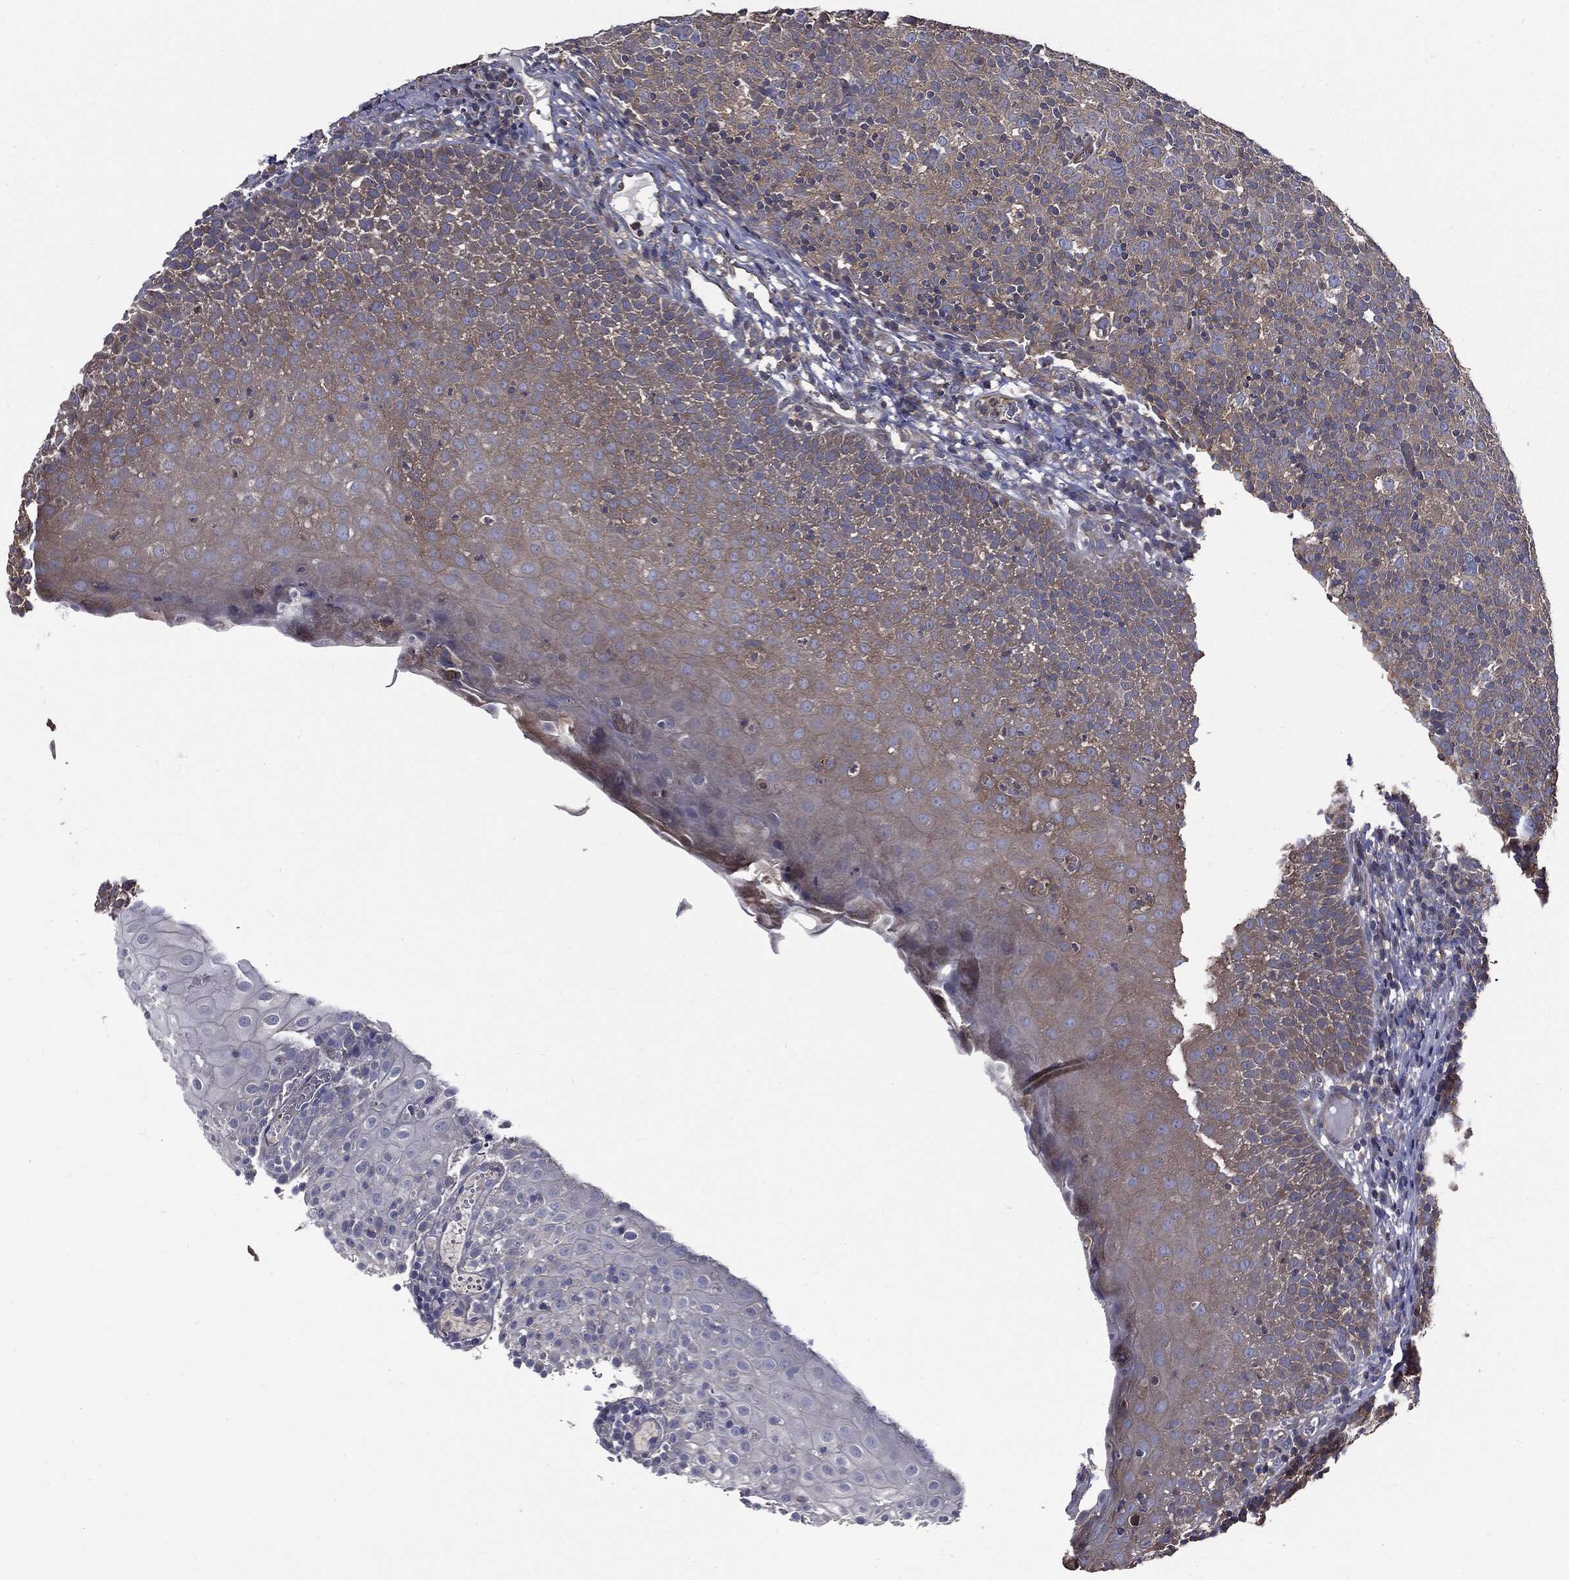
{"staining": {"intensity": "negative", "quantity": "none", "location": "none"}, "tissue": "tonsil", "cell_type": "Germinal center cells", "image_type": "normal", "snomed": [{"axis": "morphology", "description": "Normal tissue, NOS"}, {"axis": "topography", "description": "Tonsil"}], "caption": "IHC of unremarkable human tonsil demonstrates no staining in germinal center cells.", "gene": "PDCD6IP", "patient": {"sex": "female", "age": 5}}